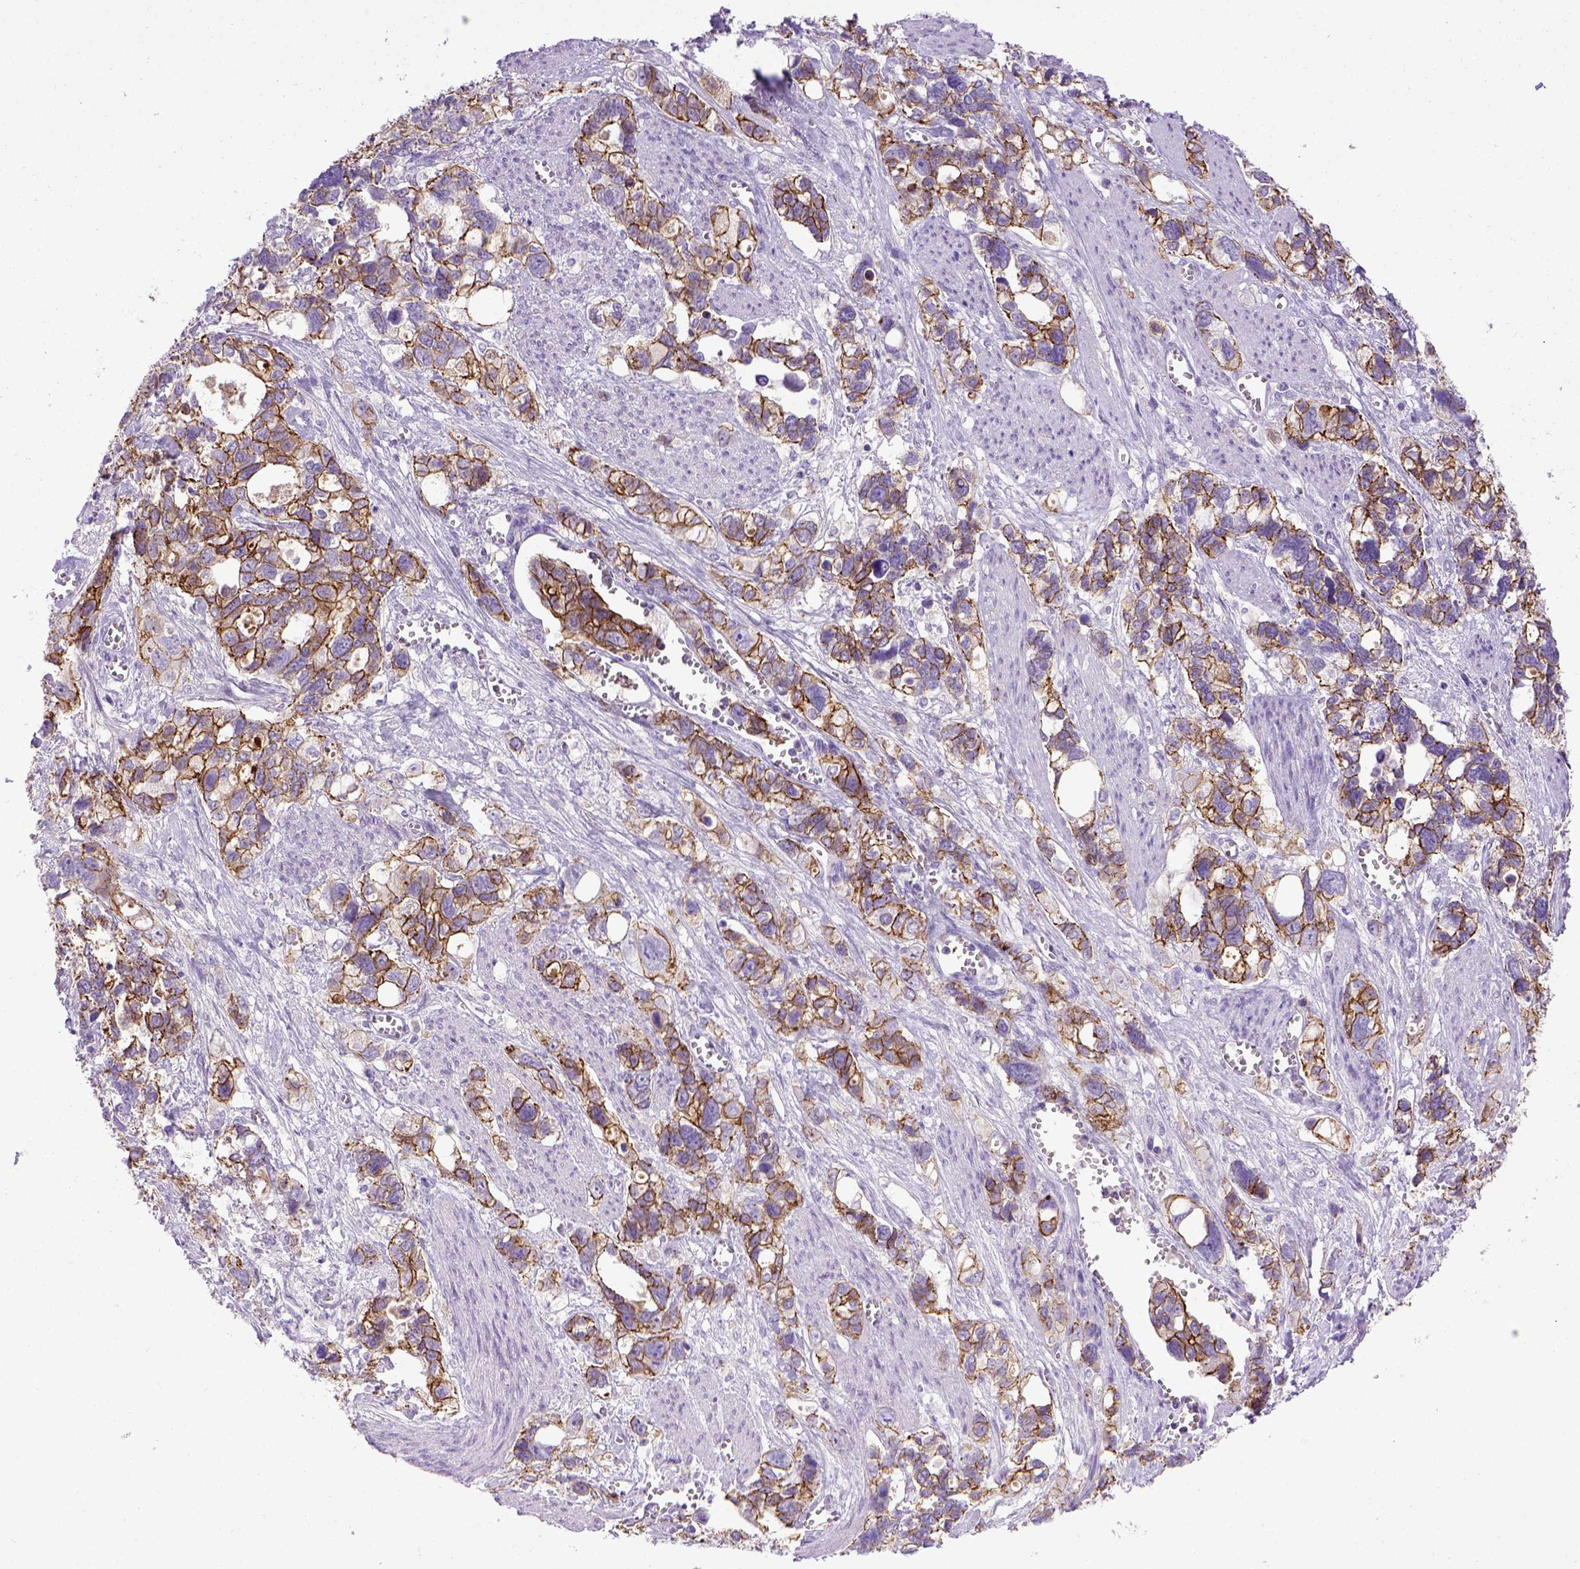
{"staining": {"intensity": "strong", "quantity": ">75%", "location": "cytoplasmic/membranous"}, "tissue": "stomach cancer", "cell_type": "Tumor cells", "image_type": "cancer", "snomed": [{"axis": "morphology", "description": "Adenocarcinoma, NOS"}, {"axis": "topography", "description": "Stomach, upper"}], "caption": "Human adenocarcinoma (stomach) stained with a protein marker displays strong staining in tumor cells.", "gene": "CDH1", "patient": {"sex": "female", "age": 81}}